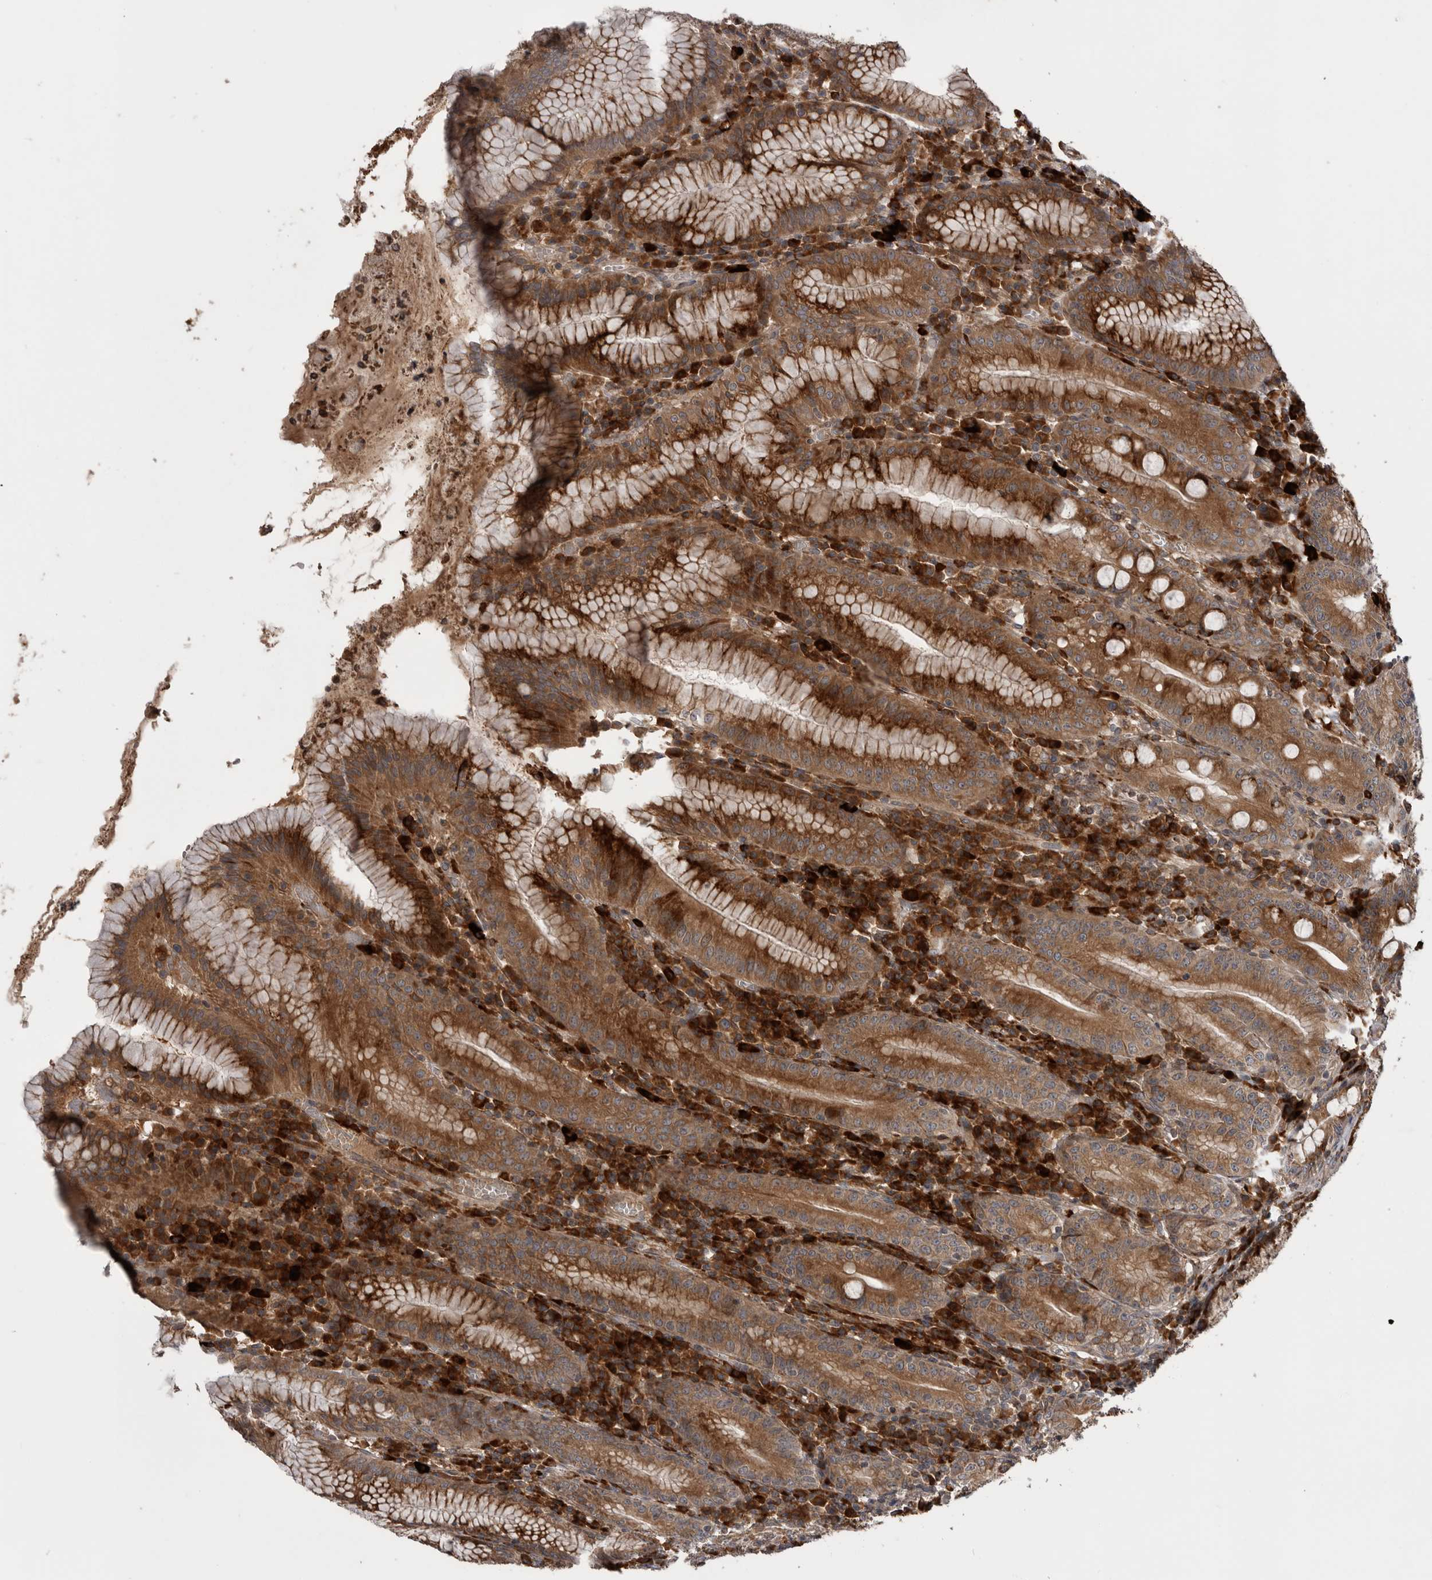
{"staining": {"intensity": "moderate", "quantity": ">75%", "location": "cytoplasmic/membranous"}, "tissue": "stomach", "cell_type": "Glandular cells", "image_type": "normal", "snomed": [{"axis": "morphology", "description": "Normal tissue, NOS"}, {"axis": "topography", "description": "Stomach"}], "caption": "Human stomach stained with a brown dye demonstrates moderate cytoplasmic/membranous positive expression in about >75% of glandular cells.", "gene": "RAB3GAP2", "patient": {"sex": "male", "age": 55}}